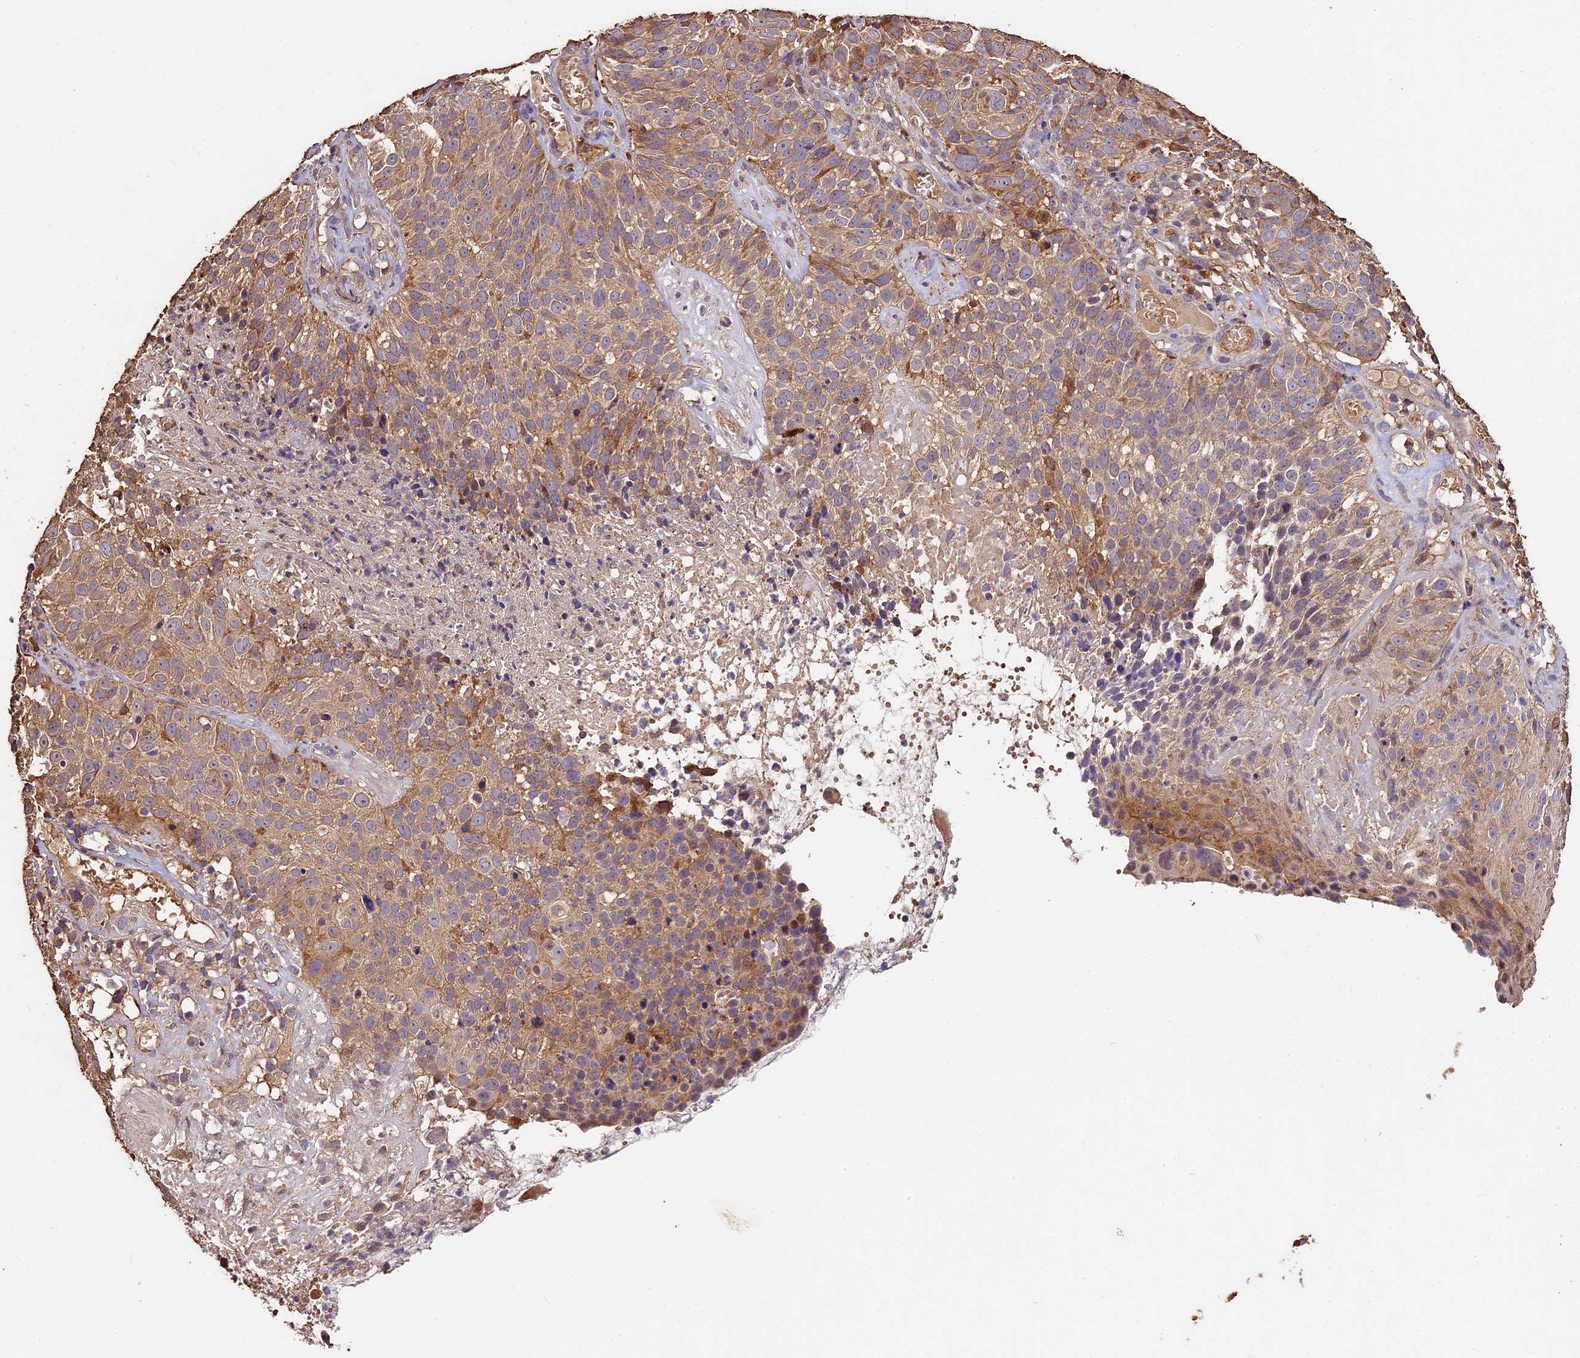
{"staining": {"intensity": "moderate", "quantity": "25%-75%", "location": "cytoplasmic/membranous"}, "tissue": "cervical cancer", "cell_type": "Tumor cells", "image_type": "cancer", "snomed": [{"axis": "morphology", "description": "Squamous cell carcinoma, NOS"}, {"axis": "topography", "description": "Cervix"}], "caption": "A medium amount of moderate cytoplasmic/membranous staining is identified in about 25%-75% of tumor cells in cervical cancer tissue.", "gene": "CRLF1", "patient": {"sex": "female", "age": 74}}